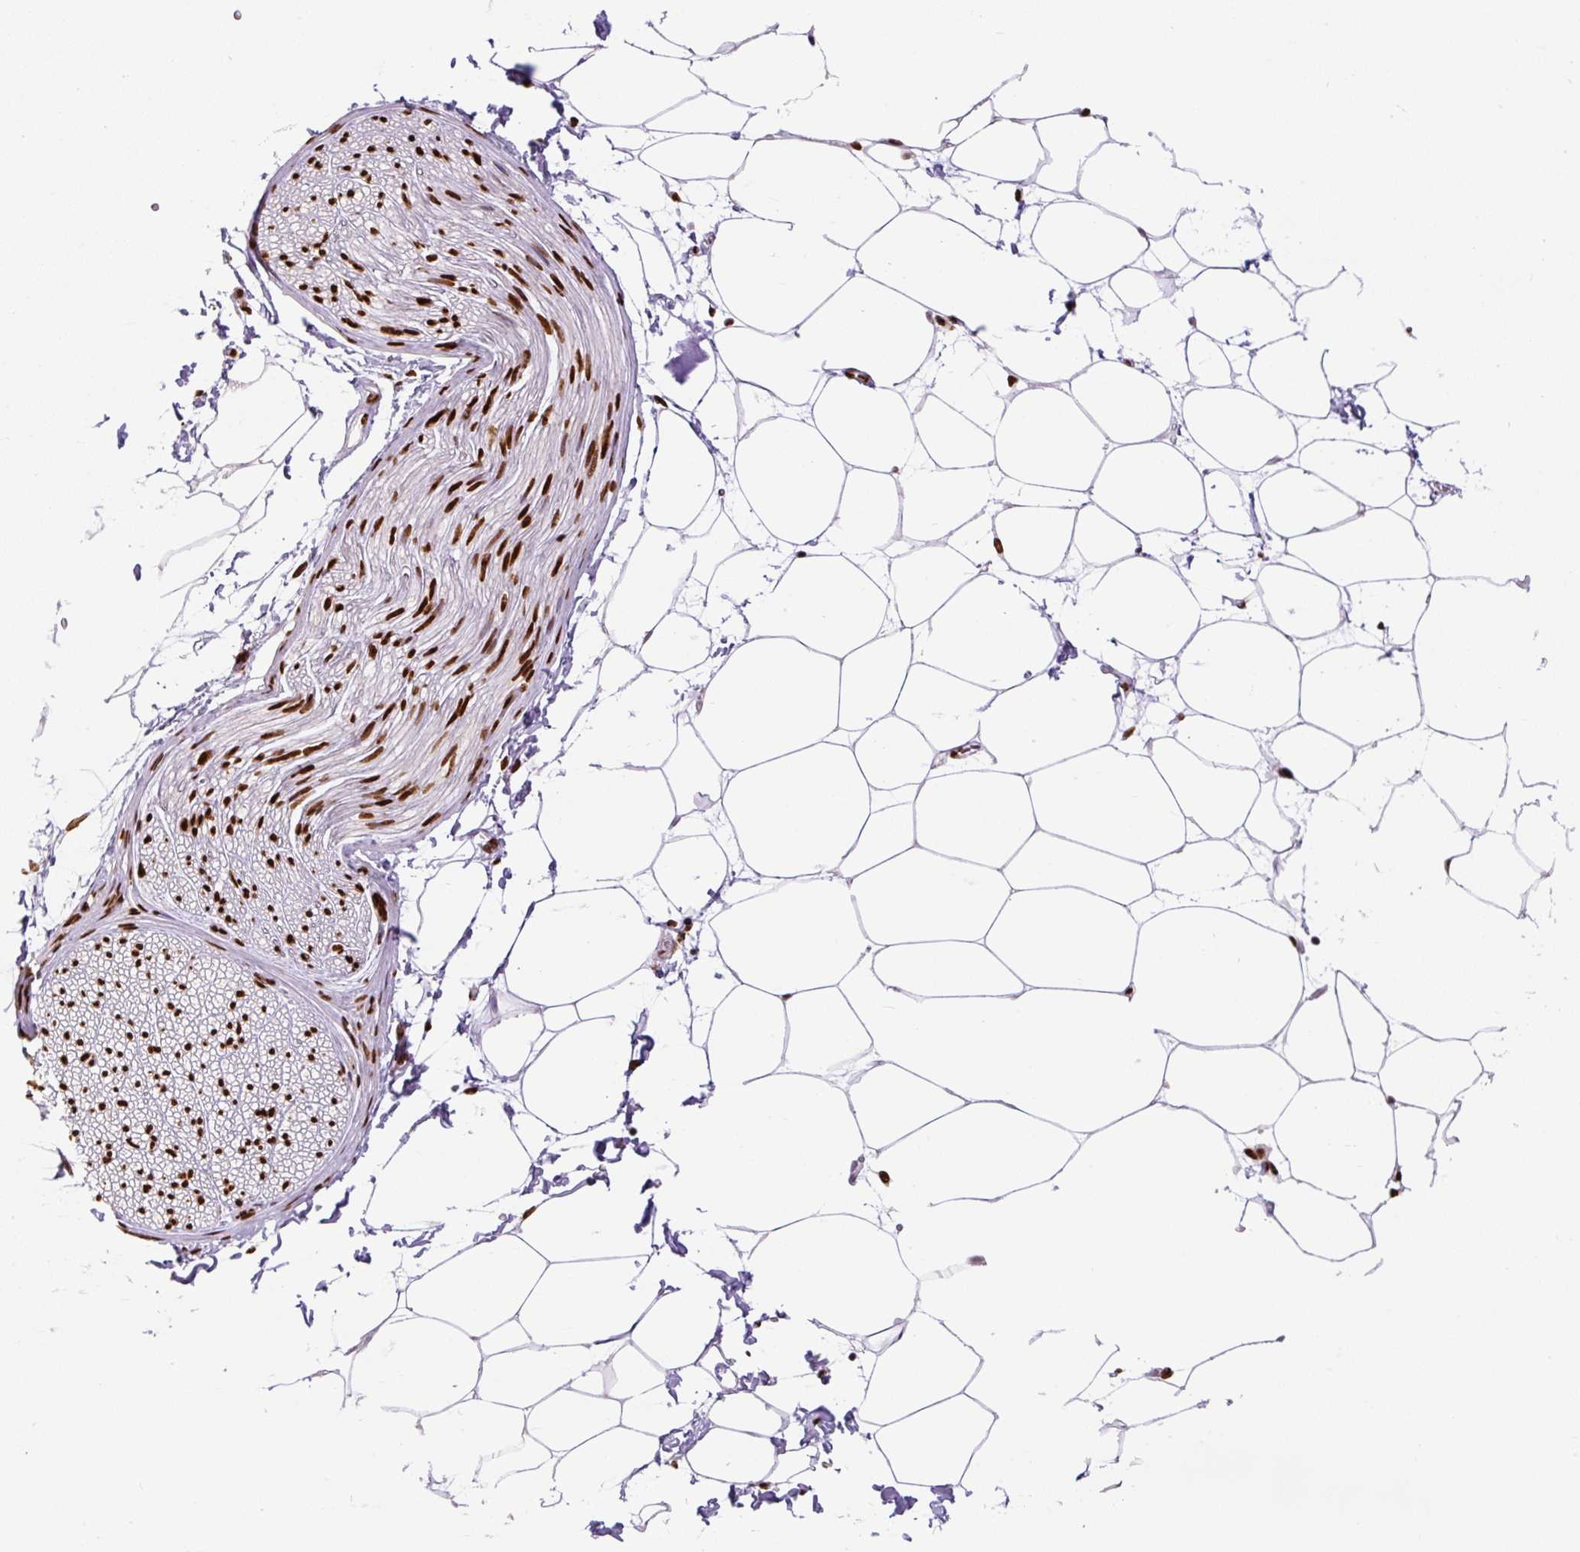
{"staining": {"intensity": "strong", "quantity": "<25%", "location": "nuclear"}, "tissue": "adipose tissue", "cell_type": "Adipocytes", "image_type": "normal", "snomed": [{"axis": "morphology", "description": "Normal tissue, NOS"}, {"axis": "topography", "description": "Adipose tissue"}, {"axis": "topography", "description": "Vascular tissue"}, {"axis": "topography", "description": "Rectum"}, {"axis": "topography", "description": "Peripheral nerve tissue"}], "caption": "Adipocytes demonstrate medium levels of strong nuclear expression in about <25% of cells in benign human adipose tissue.", "gene": "FUS", "patient": {"sex": "female", "age": 69}}